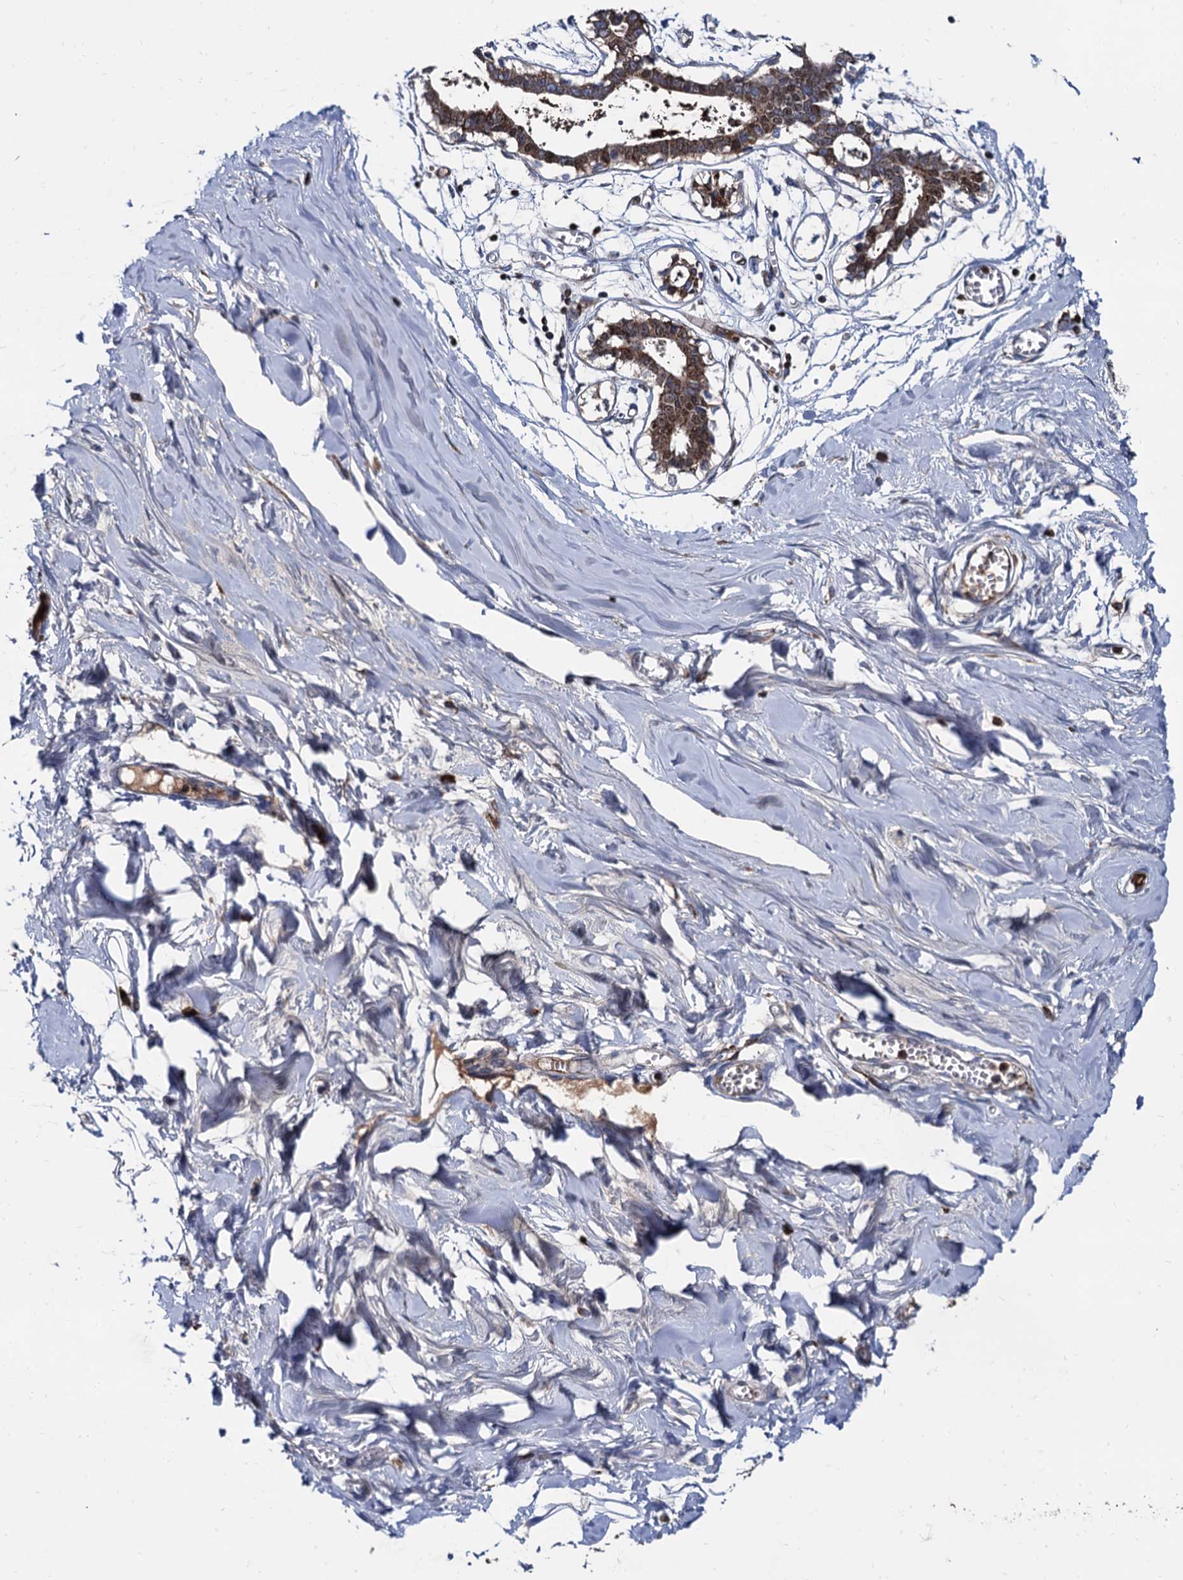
{"staining": {"intensity": "negative", "quantity": "none", "location": "none"}, "tissue": "breast", "cell_type": "Adipocytes", "image_type": "normal", "snomed": [{"axis": "morphology", "description": "Normal tissue, NOS"}, {"axis": "topography", "description": "Breast"}], "caption": "DAB immunohistochemical staining of benign breast exhibits no significant expression in adipocytes.", "gene": "APOD", "patient": {"sex": "female", "age": 27}}